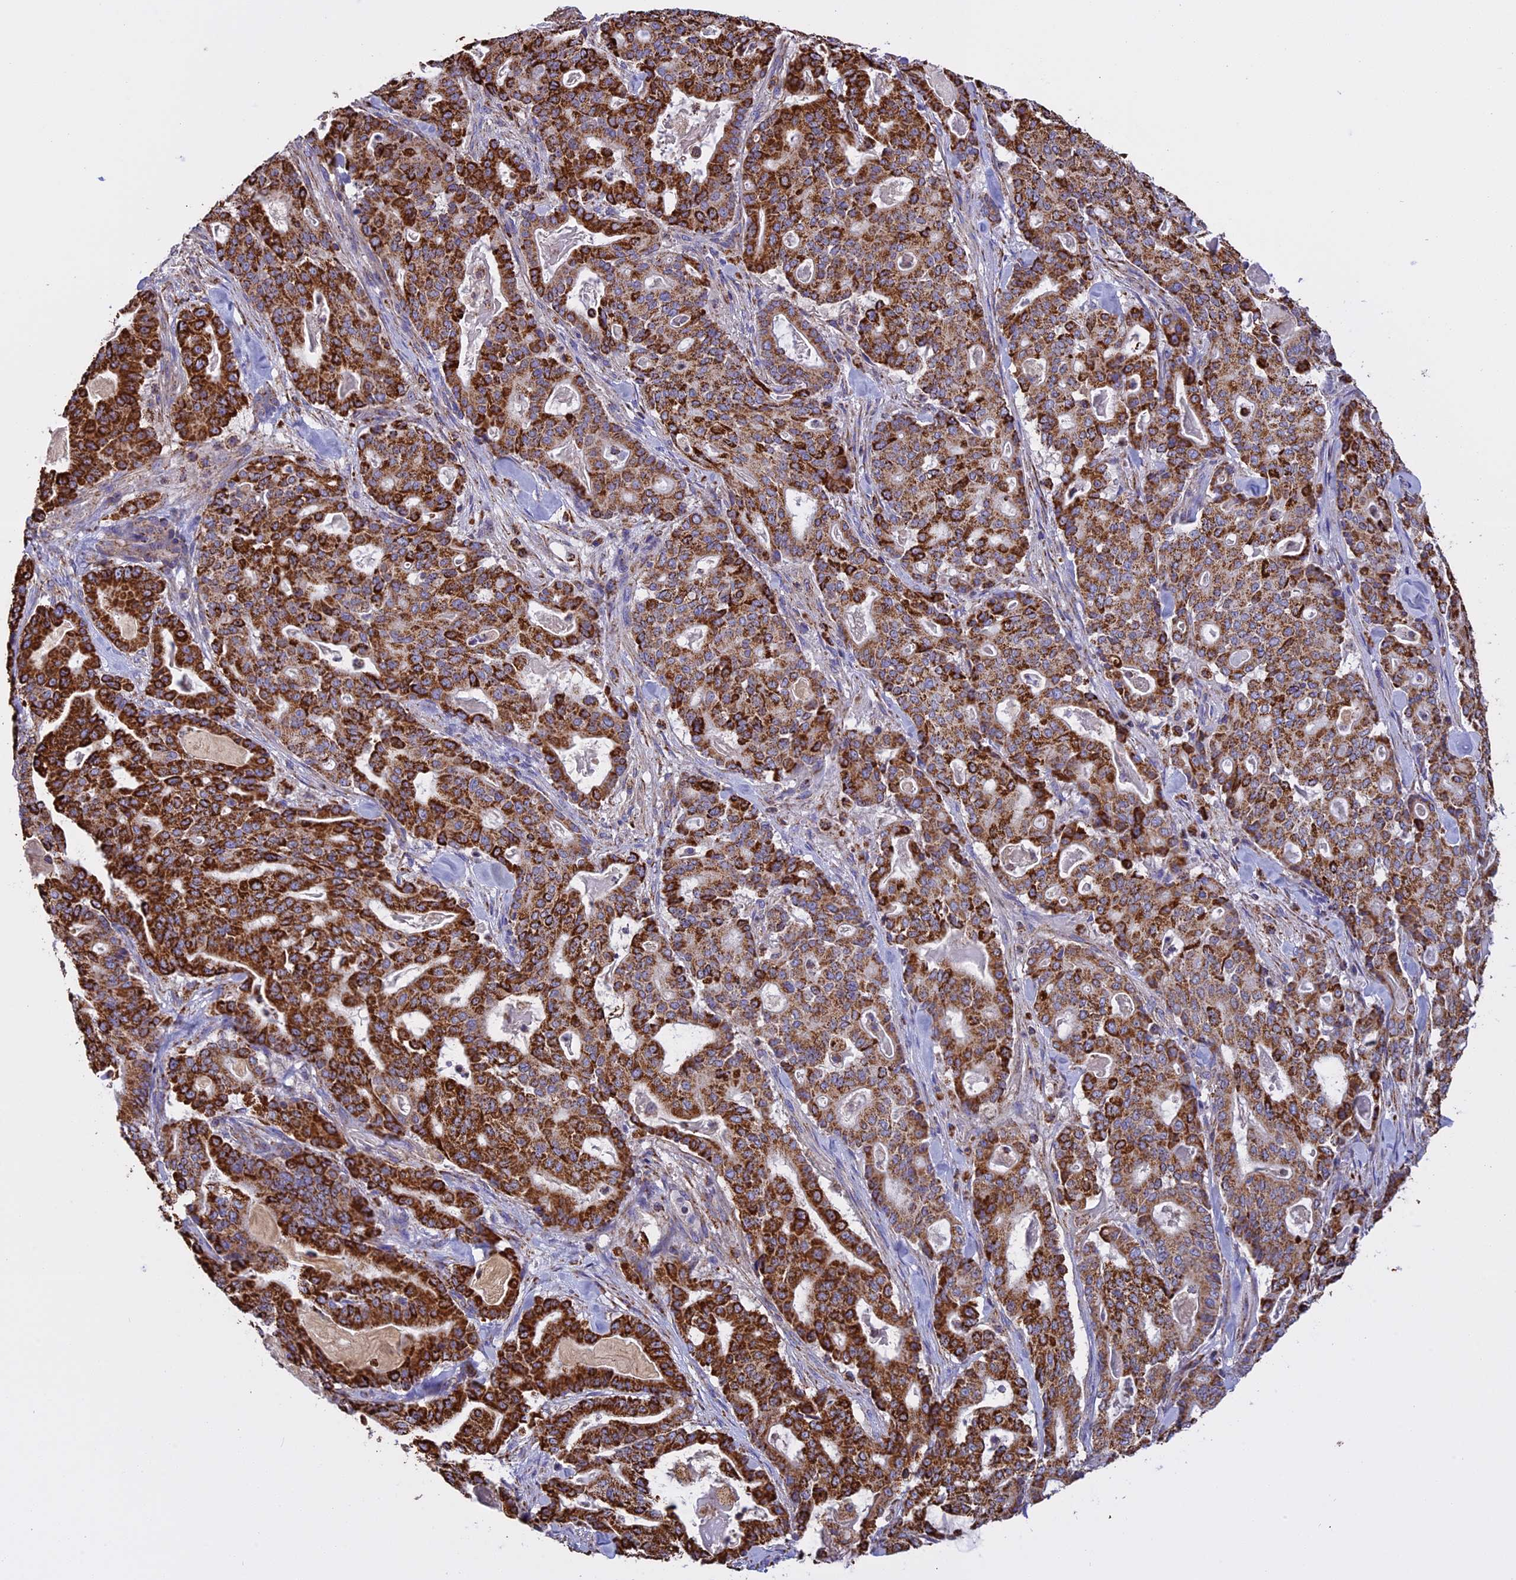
{"staining": {"intensity": "strong", "quantity": ">75%", "location": "cytoplasmic/membranous"}, "tissue": "pancreatic cancer", "cell_type": "Tumor cells", "image_type": "cancer", "snomed": [{"axis": "morphology", "description": "Adenocarcinoma, NOS"}, {"axis": "topography", "description": "Pancreas"}], "caption": "Immunohistochemistry (IHC) histopathology image of neoplastic tissue: human adenocarcinoma (pancreatic) stained using immunohistochemistry demonstrates high levels of strong protein expression localized specifically in the cytoplasmic/membranous of tumor cells, appearing as a cytoplasmic/membranous brown color.", "gene": "KCNG1", "patient": {"sex": "male", "age": 63}}